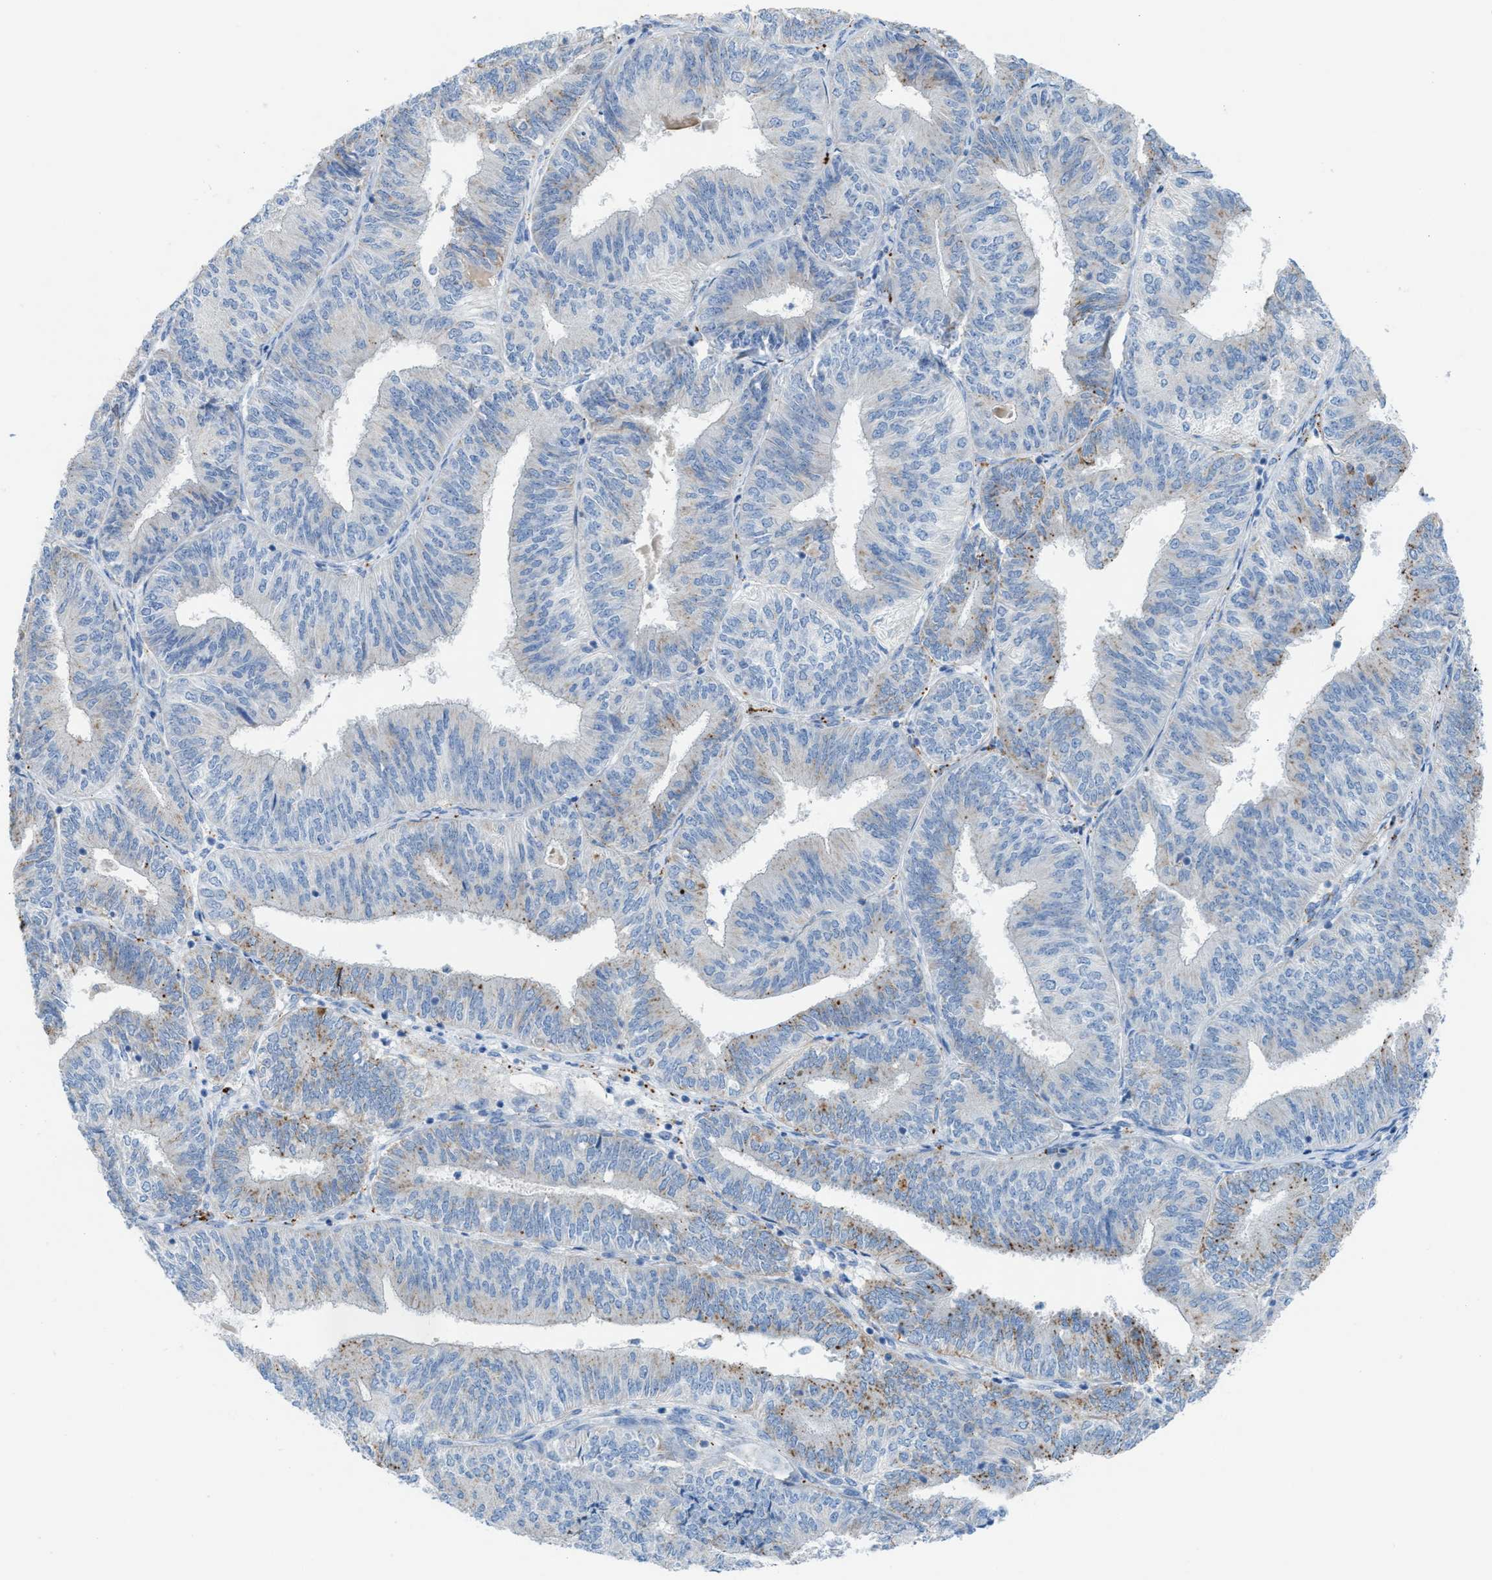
{"staining": {"intensity": "weak", "quantity": "<25%", "location": "cytoplasmic/membranous"}, "tissue": "endometrial cancer", "cell_type": "Tumor cells", "image_type": "cancer", "snomed": [{"axis": "morphology", "description": "Adenocarcinoma, NOS"}, {"axis": "topography", "description": "Endometrium"}], "caption": "An immunohistochemistry histopathology image of endometrial adenocarcinoma is shown. There is no staining in tumor cells of endometrial adenocarcinoma.", "gene": "ASPA", "patient": {"sex": "female", "age": 58}}